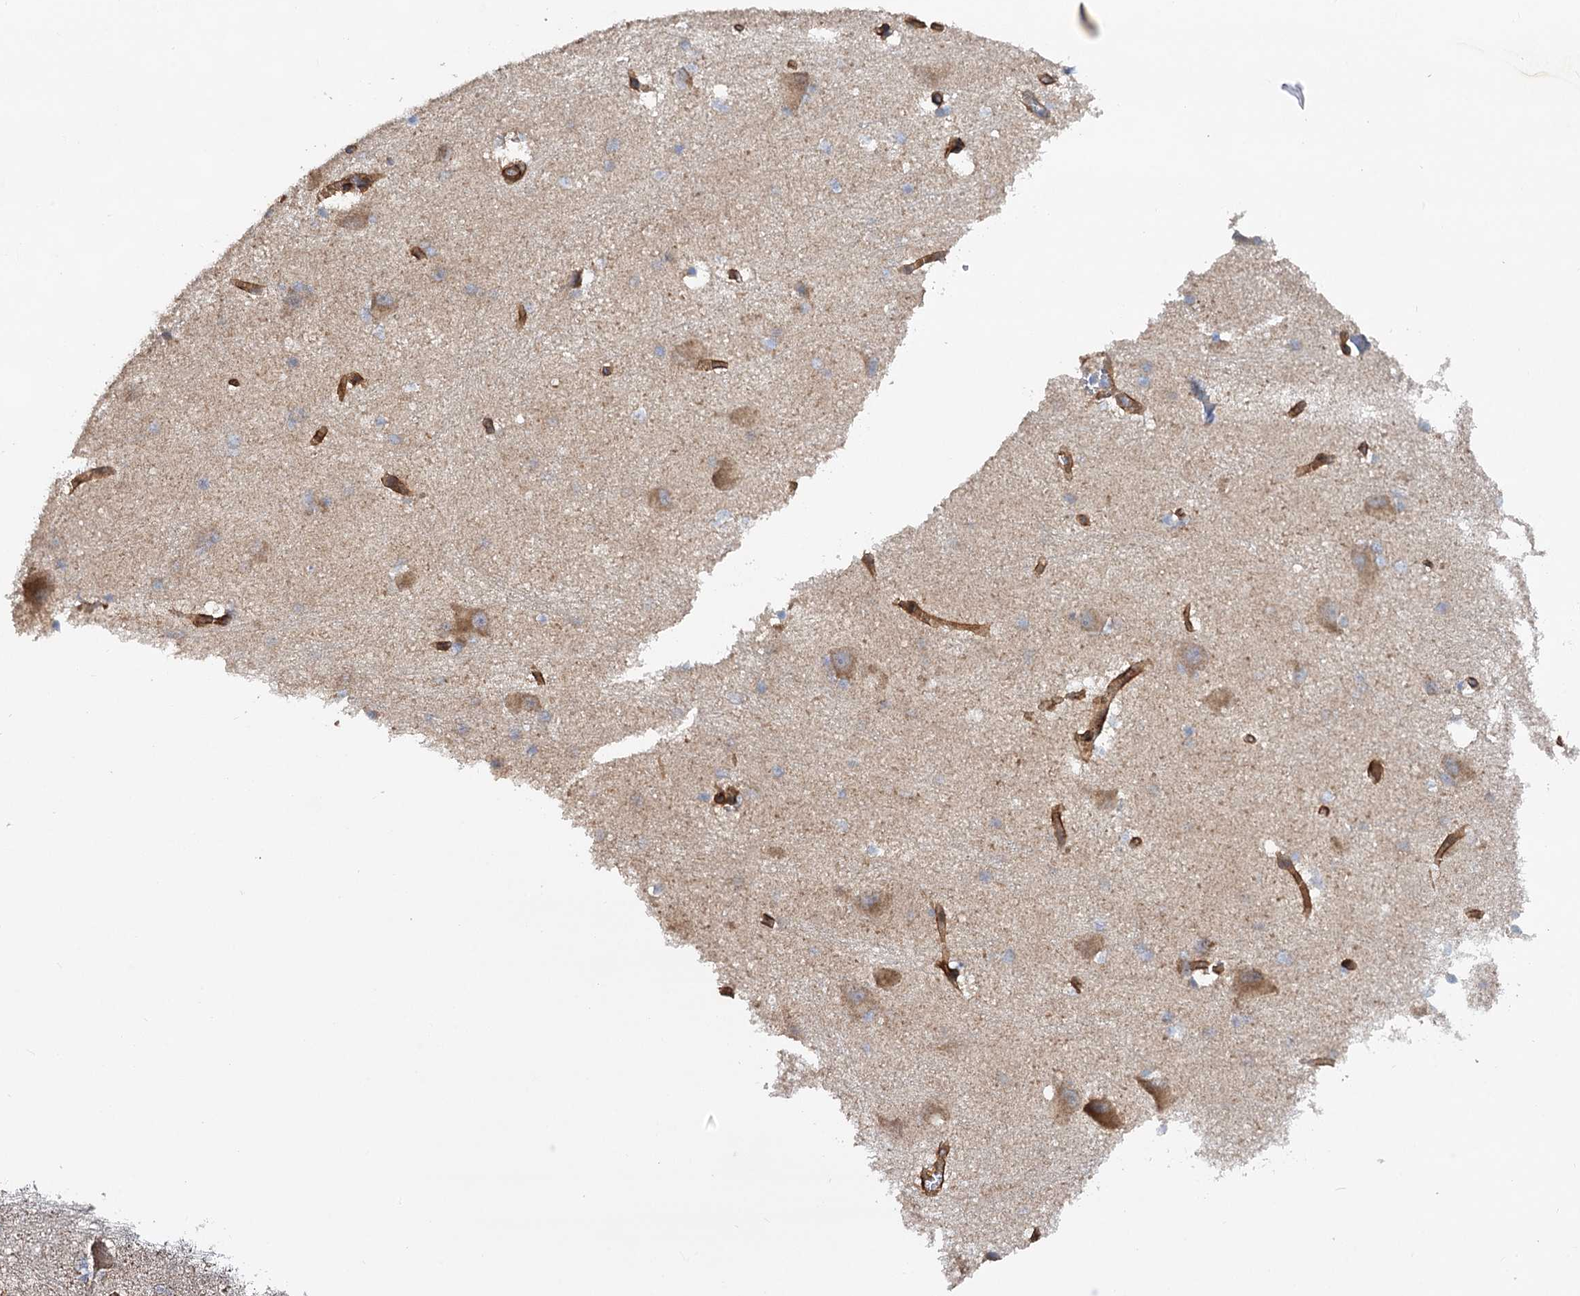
{"staining": {"intensity": "negative", "quantity": "none", "location": "none"}, "tissue": "caudate", "cell_type": "Glial cells", "image_type": "normal", "snomed": [{"axis": "morphology", "description": "Normal tissue, NOS"}, {"axis": "topography", "description": "Lateral ventricle wall"}], "caption": "IHC of unremarkable human caudate exhibits no staining in glial cells. (DAB (3,3'-diaminobenzidine) IHC with hematoxylin counter stain).", "gene": "CSAD", "patient": {"sex": "male", "age": 37}}